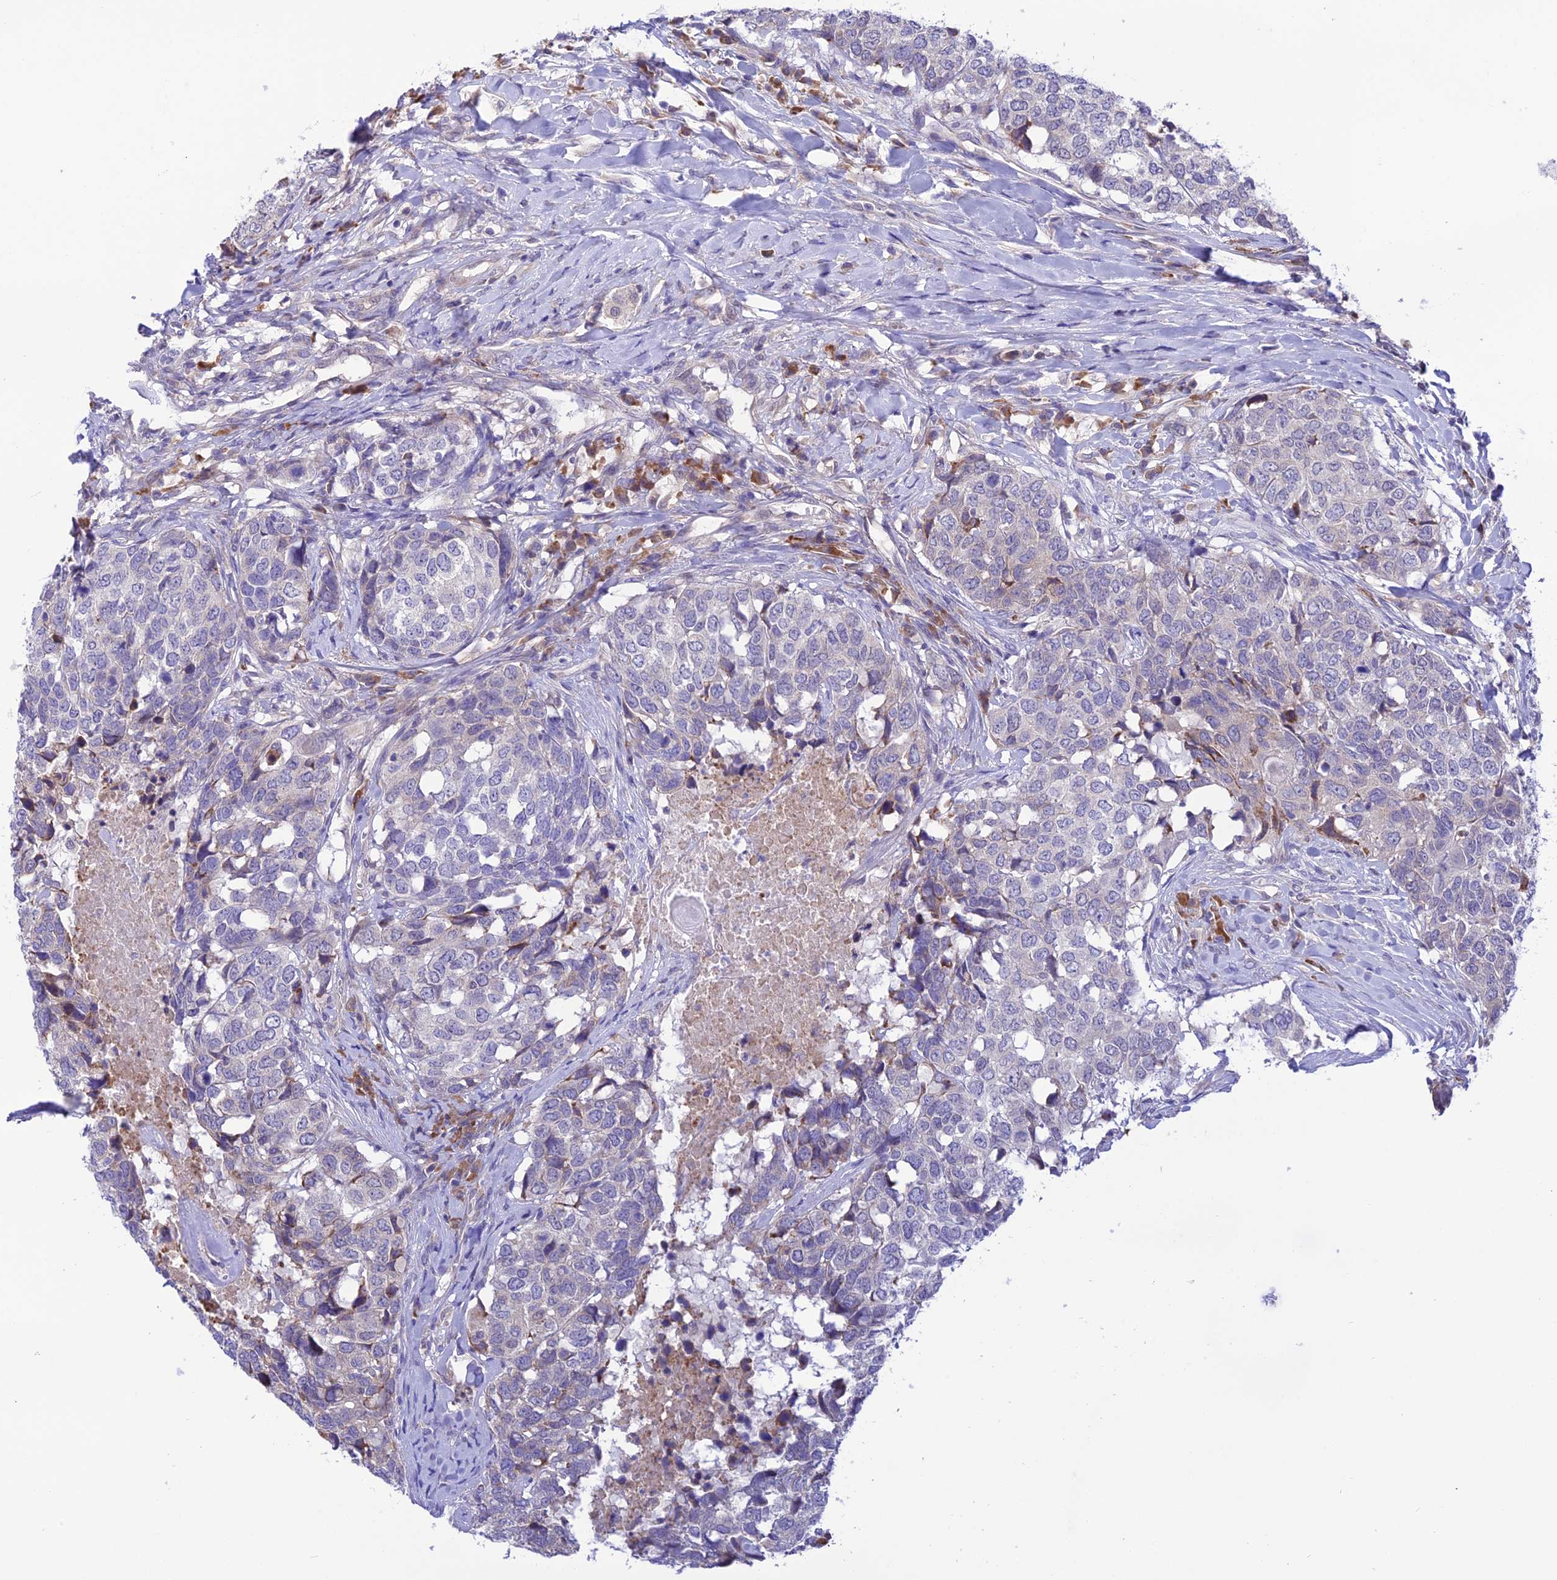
{"staining": {"intensity": "negative", "quantity": "none", "location": "none"}, "tissue": "head and neck cancer", "cell_type": "Tumor cells", "image_type": "cancer", "snomed": [{"axis": "morphology", "description": "Squamous cell carcinoma, NOS"}, {"axis": "topography", "description": "Head-Neck"}], "caption": "Image shows no significant protein positivity in tumor cells of squamous cell carcinoma (head and neck). The staining was performed using DAB (3,3'-diaminobenzidine) to visualize the protein expression in brown, while the nuclei were stained in blue with hematoxylin (Magnification: 20x).", "gene": "RNF126", "patient": {"sex": "male", "age": 66}}